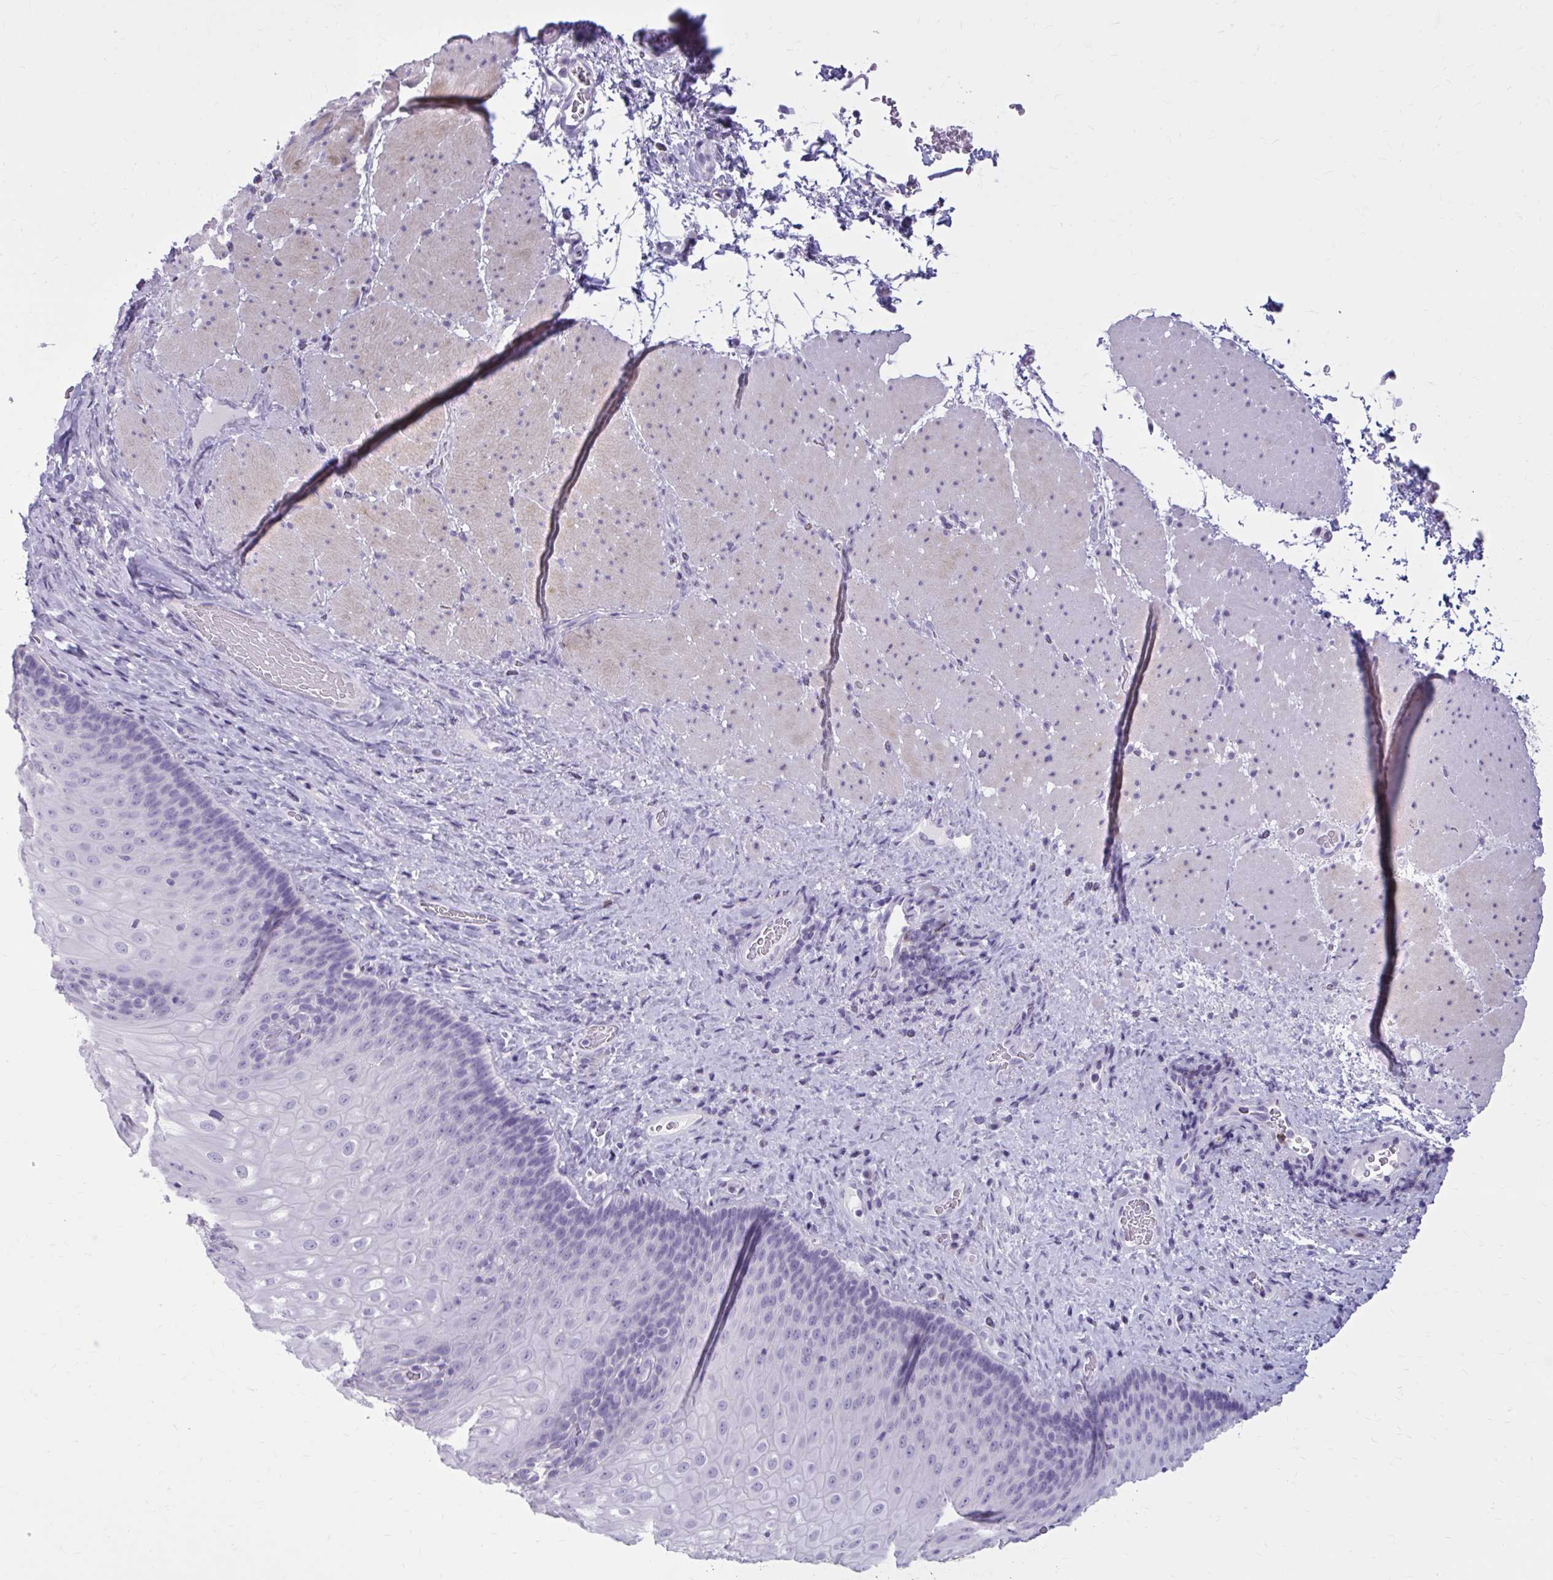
{"staining": {"intensity": "negative", "quantity": "none", "location": "none"}, "tissue": "esophagus", "cell_type": "Squamous epithelial cells", "image_type": "normal", "snomed": [{"axis": "morphology", "description": "Normal tissue, NOS"}, {"axis": "topography", "description": "Esophagus"}], "caption": "IHC of benign esophagus exhibits no expression in squamous epithelial cells.", "gene": "OR4B1", "patient": {"sex": "male", "age": 62}}